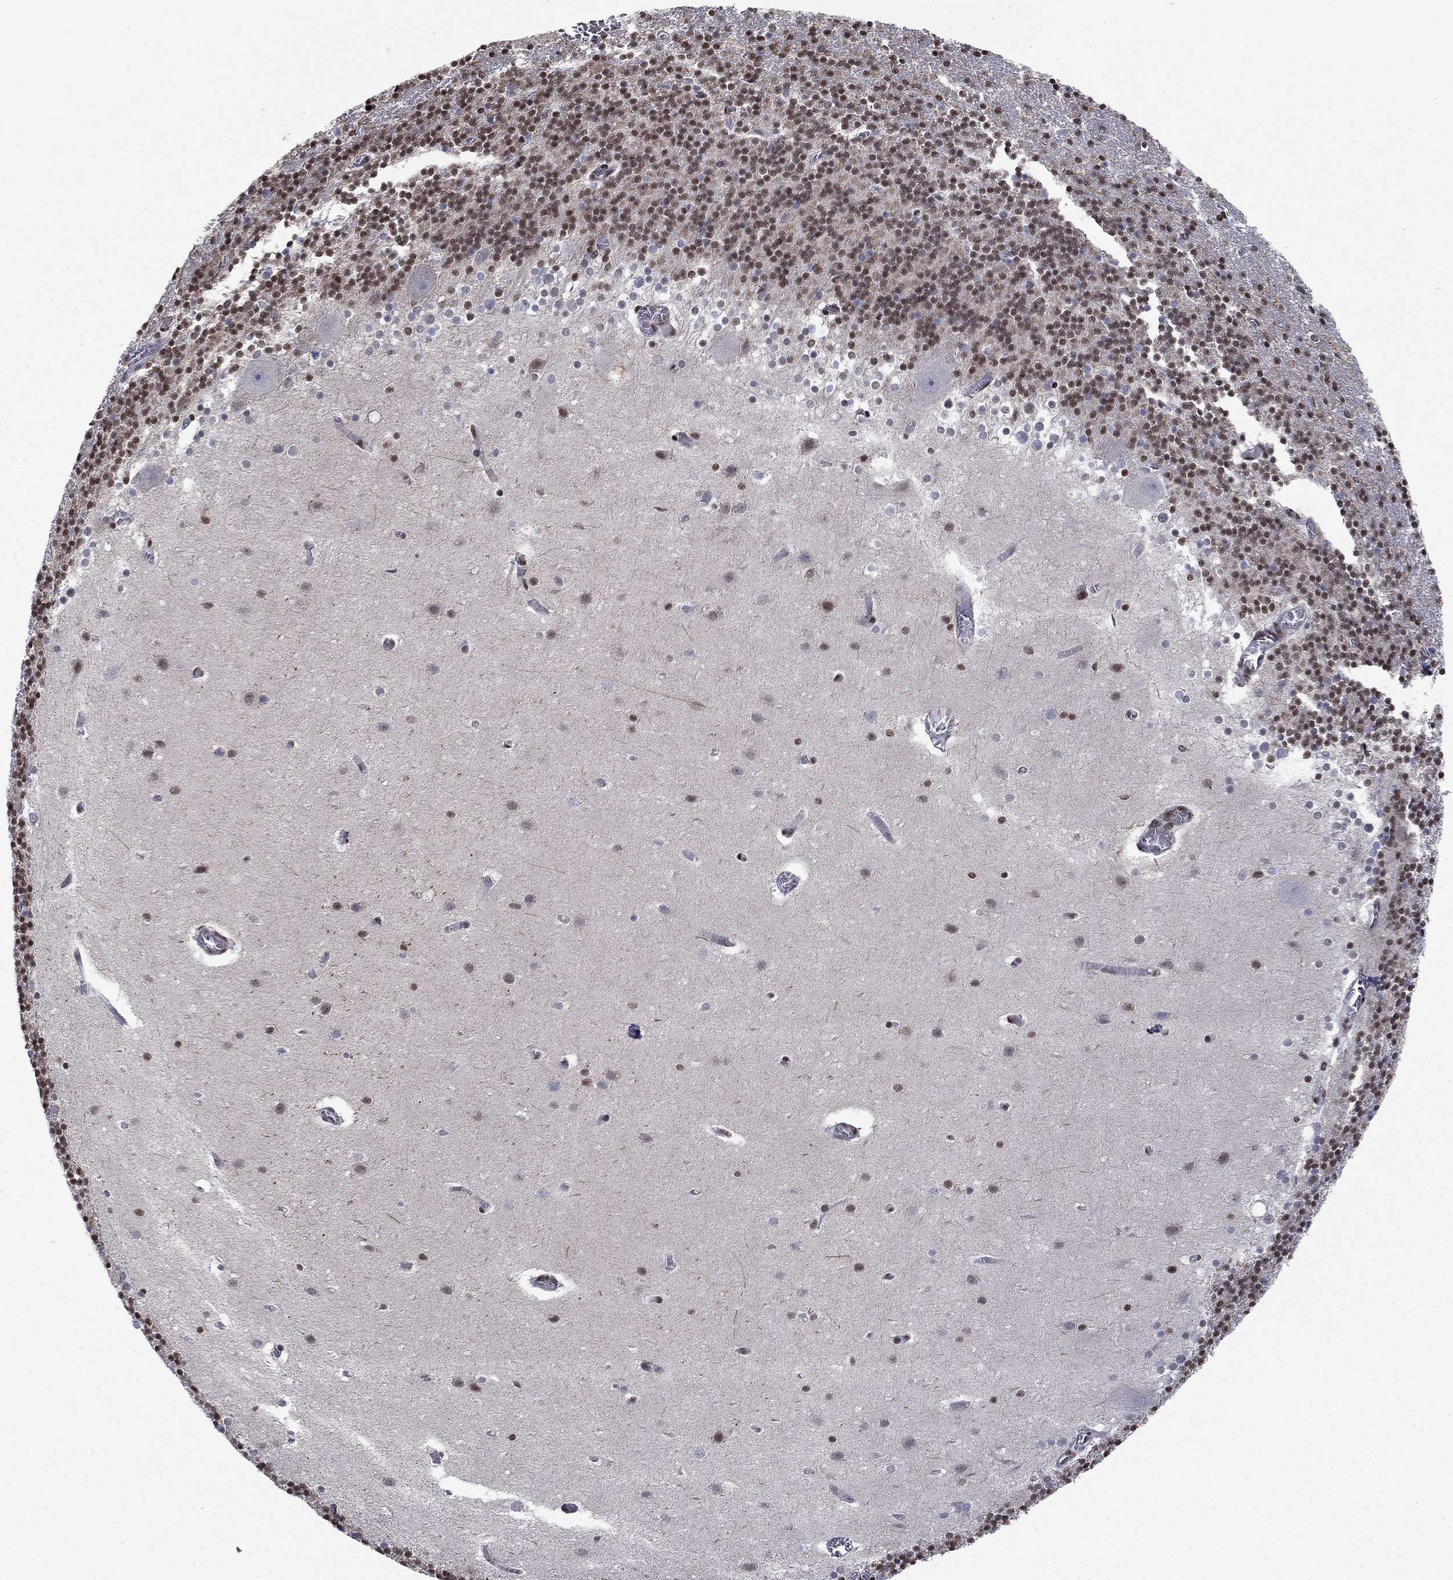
{"staining": {"intensity": "moderate", "quantity": "<25%", "location": "nuclear"}, "tissue": "cerebellum", "cell_type": "Cells in granular layer", "image_type": "normal", "snomed": [{"axis": "morphology", "description": "Normal tissue, NOS"}, {"axis": "topography", "description": "Cerebellum"}], "caption": "Immunohistochemistry (IHC) micrograph of unremarkable cerebellum: human cerebellum stained using immunohistochemistry (IHC) exhibits low levels of moderate protein expression localized specifically in the nuclear of cells in granular layer, appearing as a nuclear brown color.", "gene": "N4BP2", "patient": {"sex": "male", "age": 70}}